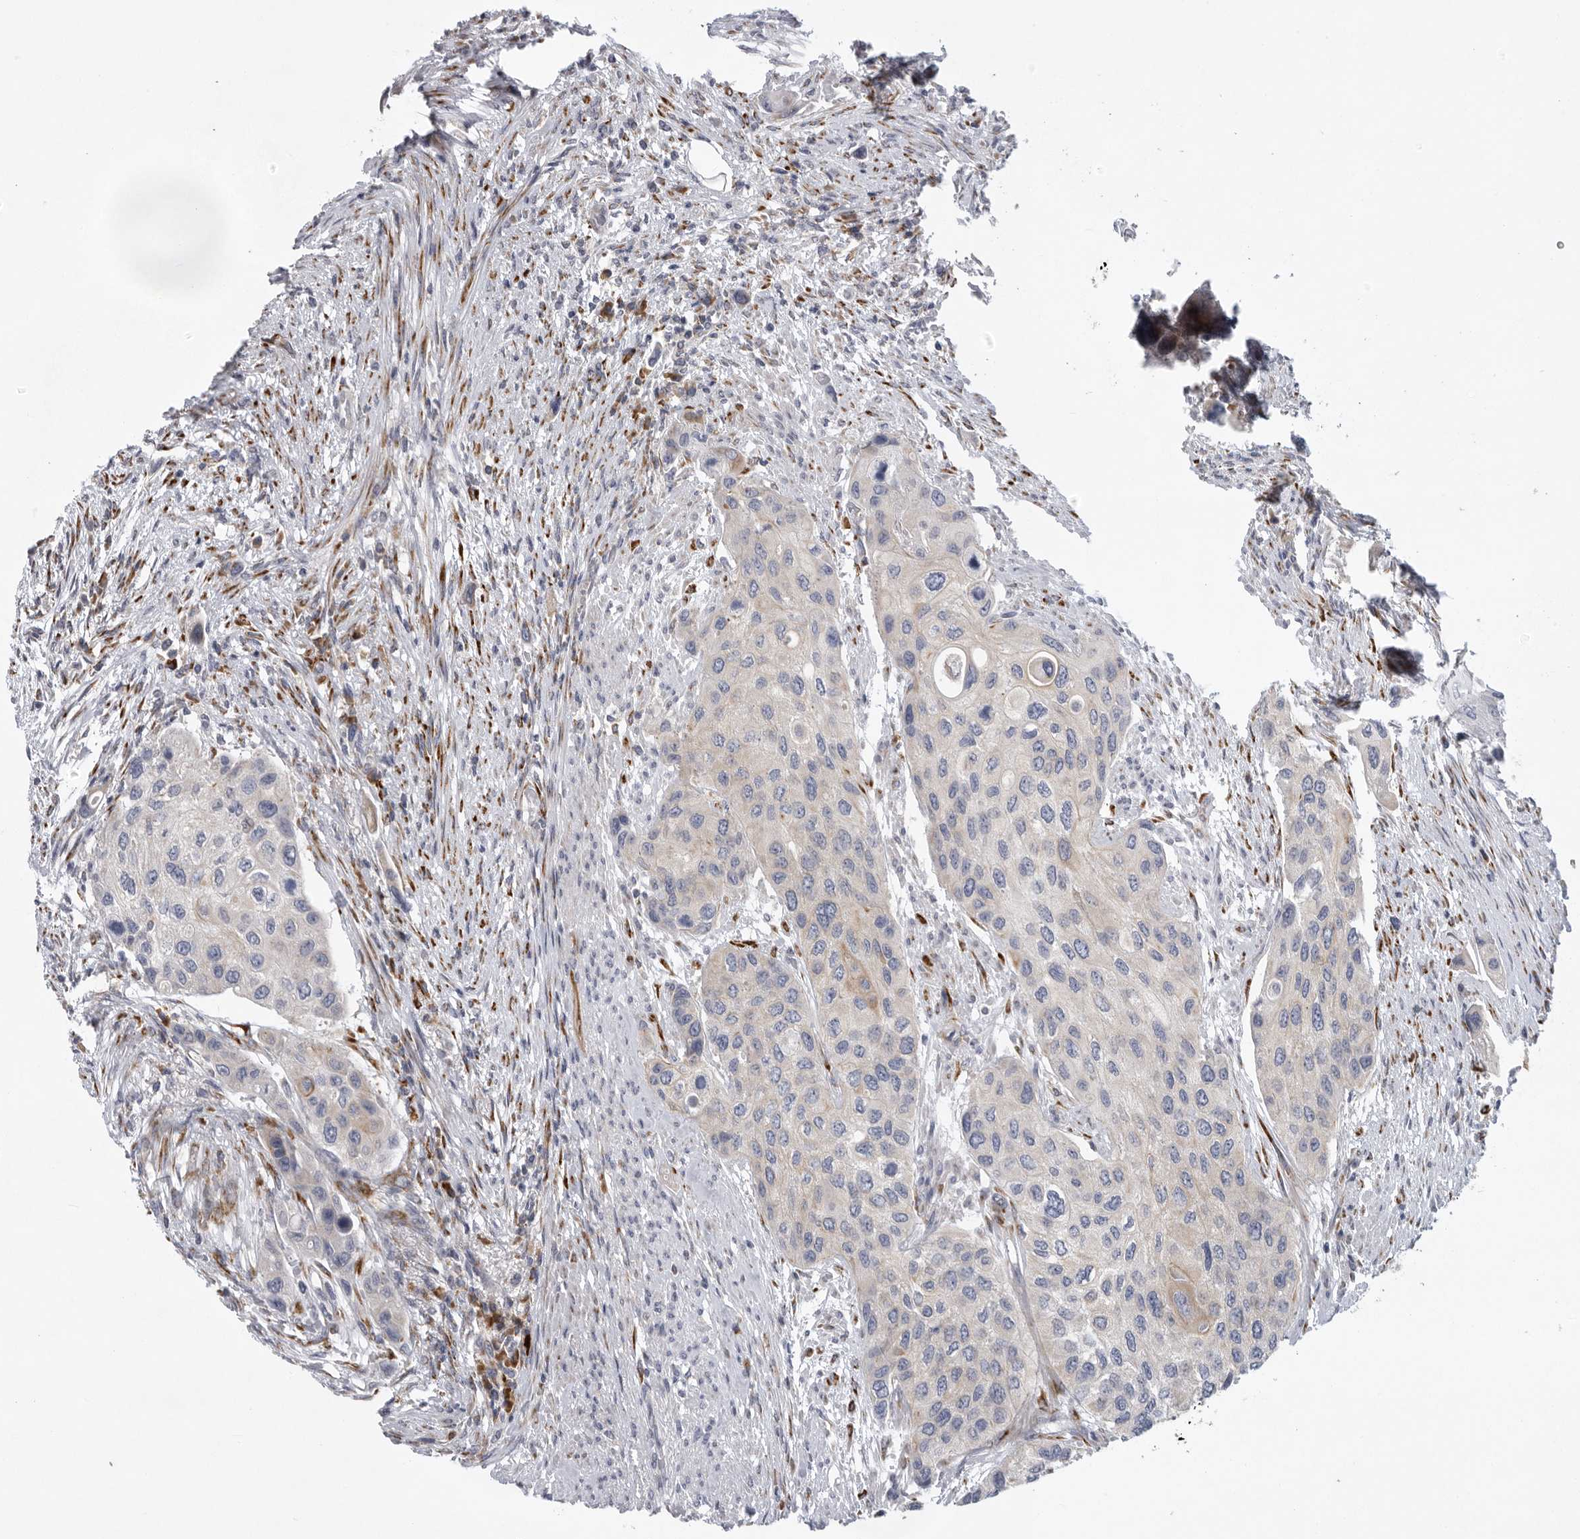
{"staining": {"intensity": "negative", "quantity": "none", "location": "none"}, "tissue": "urothelial cancer", "cell_type": "Tumor cells", "image_type": "cancer", "snomed": [{"axis": "morphology", "description": "Urothelial carcinoma, High grade"}, {"axis": "topography", "description": "Urinary bladder"}], "caption": "Urothelial cancer was stained to show a protein in brown. There is no significant positivity in tumor cells.", "gene": "USP24", "patient": {"sex": "female", "age": 56}}